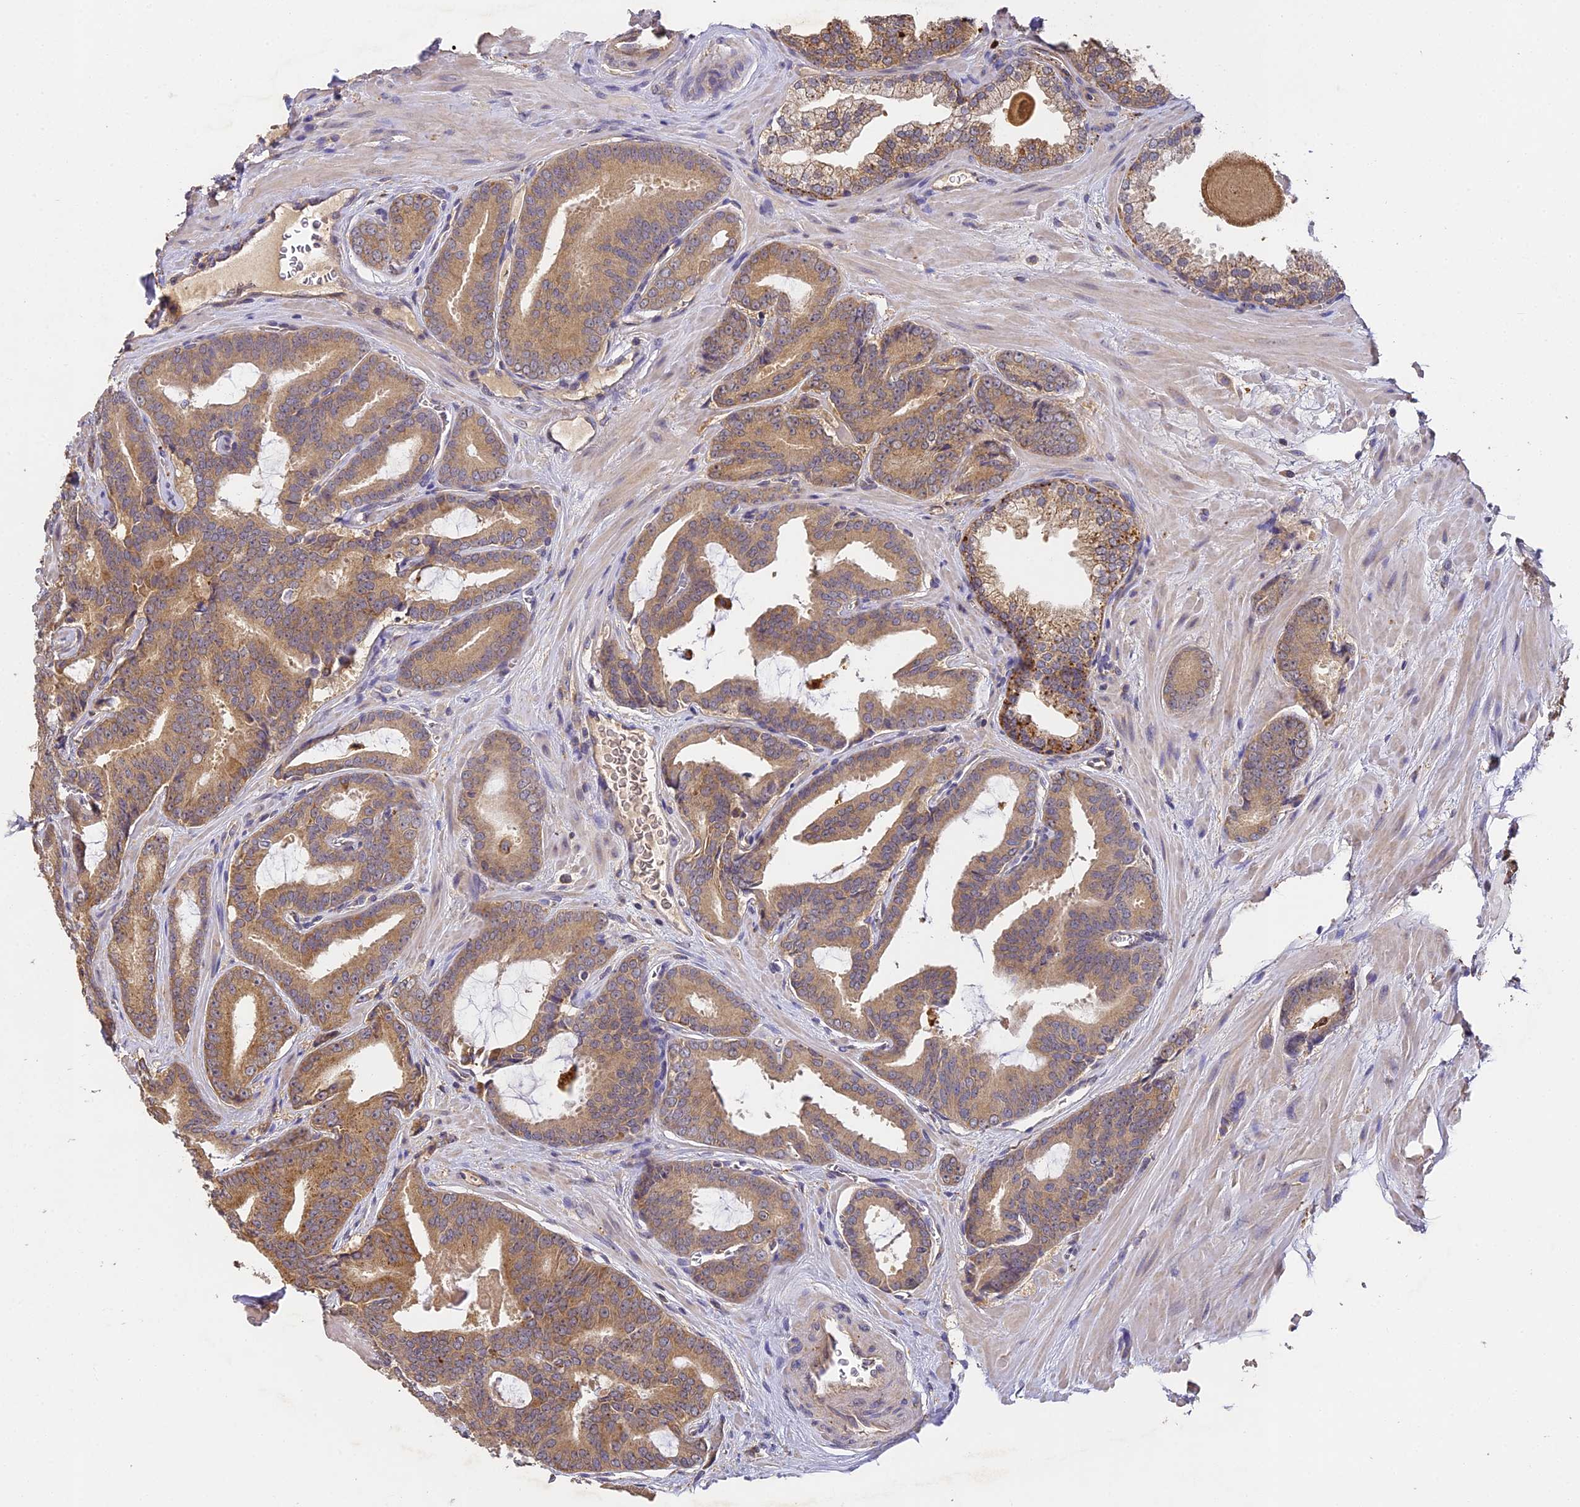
{"staining": {"intensity": "moderate", "quantity": ">75%", "location": "cytoplasmic/membranous"}, "tissue": "prostate cancer", "cell_type": "Tumor cells", "image_type": "cancer", "snomed": [{"axis": "morphology", "description": "Adenocarcinoma, High grade"}, {"axis": "topography", "description": "Prostate"}], "caption": "Tumor cells show medium levels of moderate cytoplasmic/membranous staining in about >75% of cells in human prostate cancer.", "gene": "YAE1", "patient": {"sex": "male", "age": 66}}